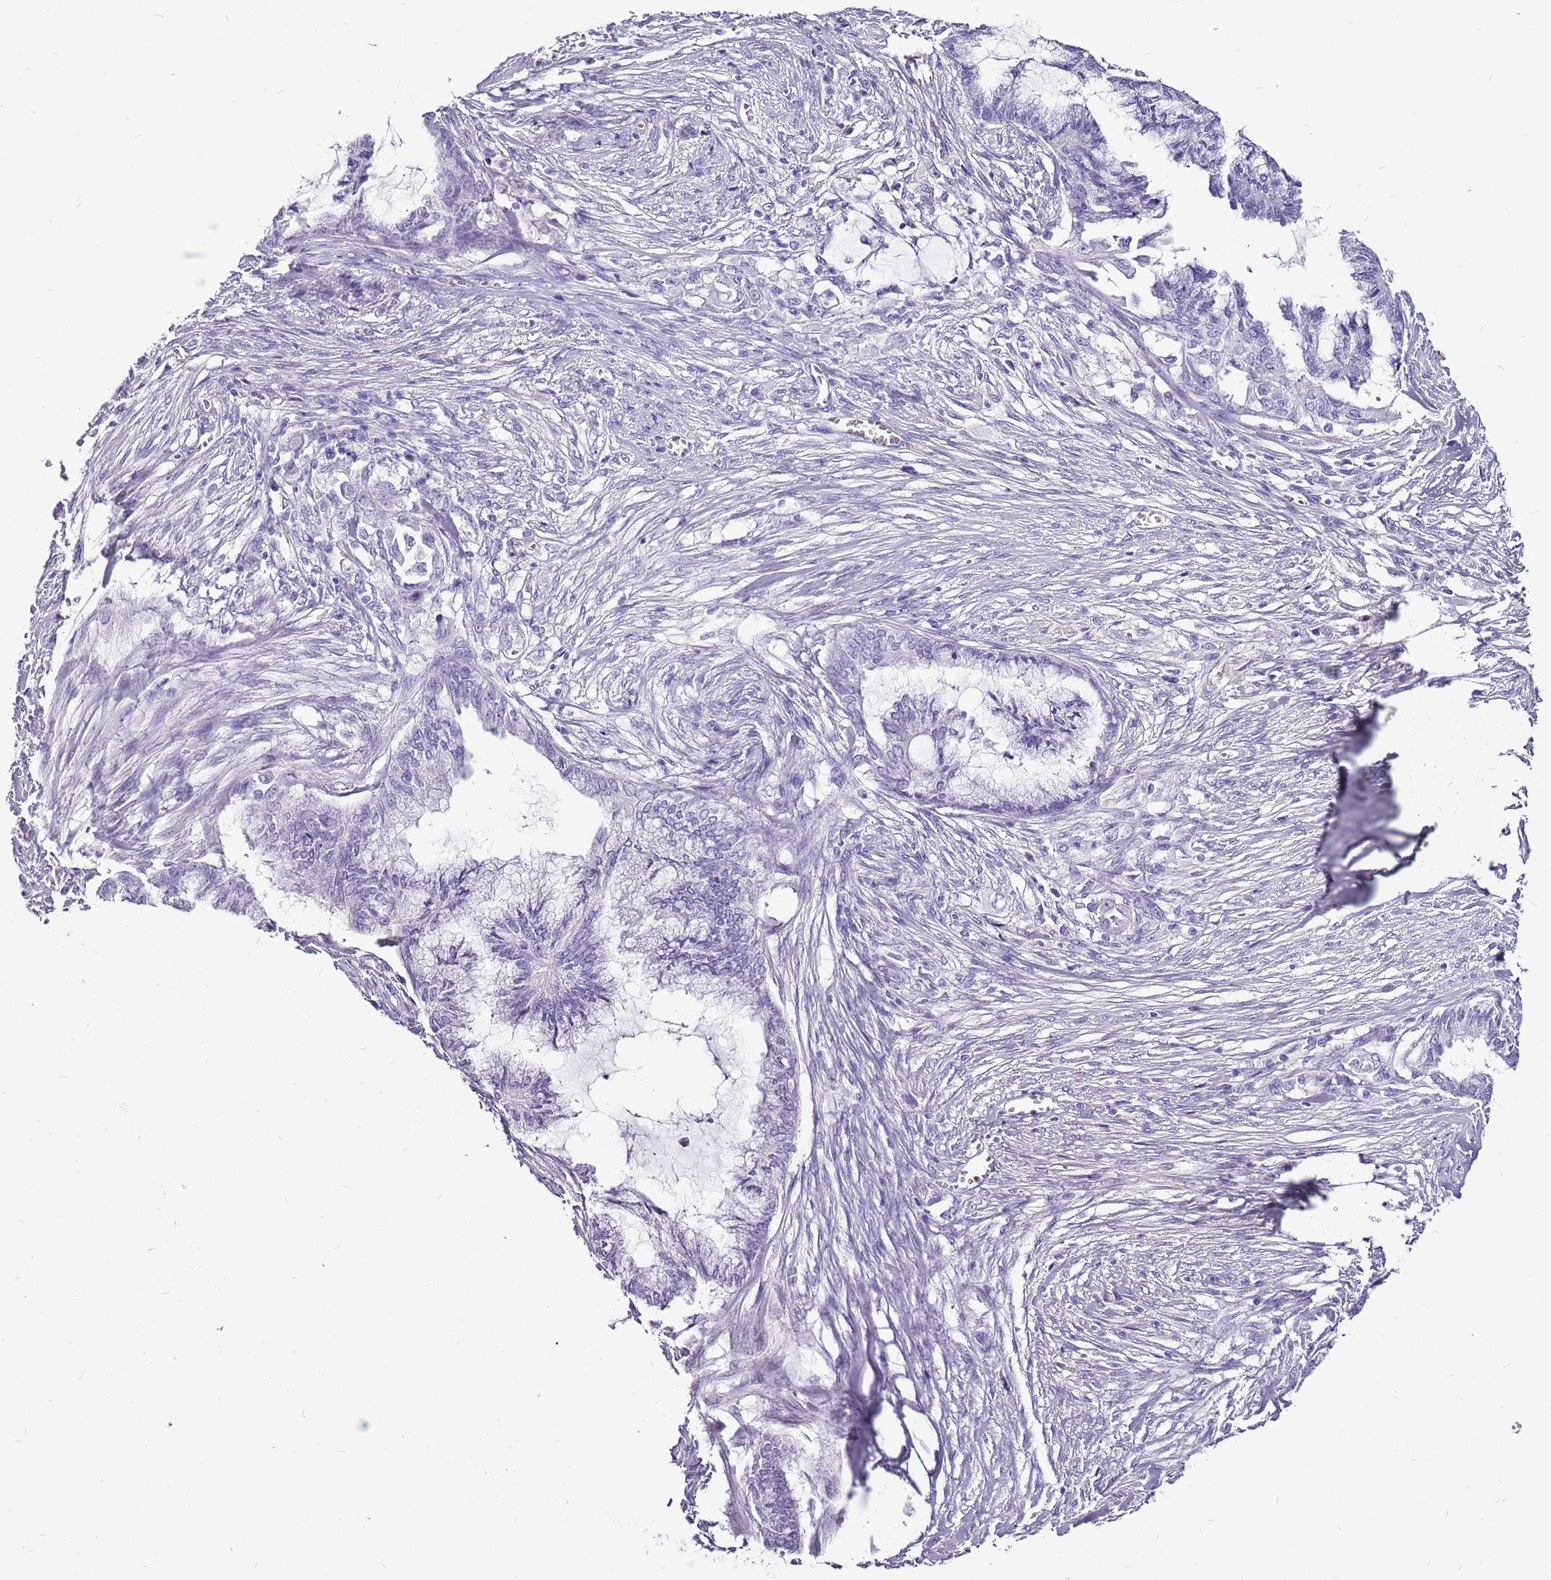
{"staining": {"intensity": "negative", "quantity": "none", "location": "none"}, "tissue": "endometrial cancer", "cell_type": "Tumor cells", "image_type": "cancer", "snomed": [{"axis": "morphology", "description": "Adenocarcinoma, NOS"}, {"axis": "topography", "description": "Endometrium"}], "caption": "The micrograph shows no staining of tumor cells in adenocarcinoma (endometrial).", "gene": "ACSS3", "patient": {"sex": "female", "age": 86}}